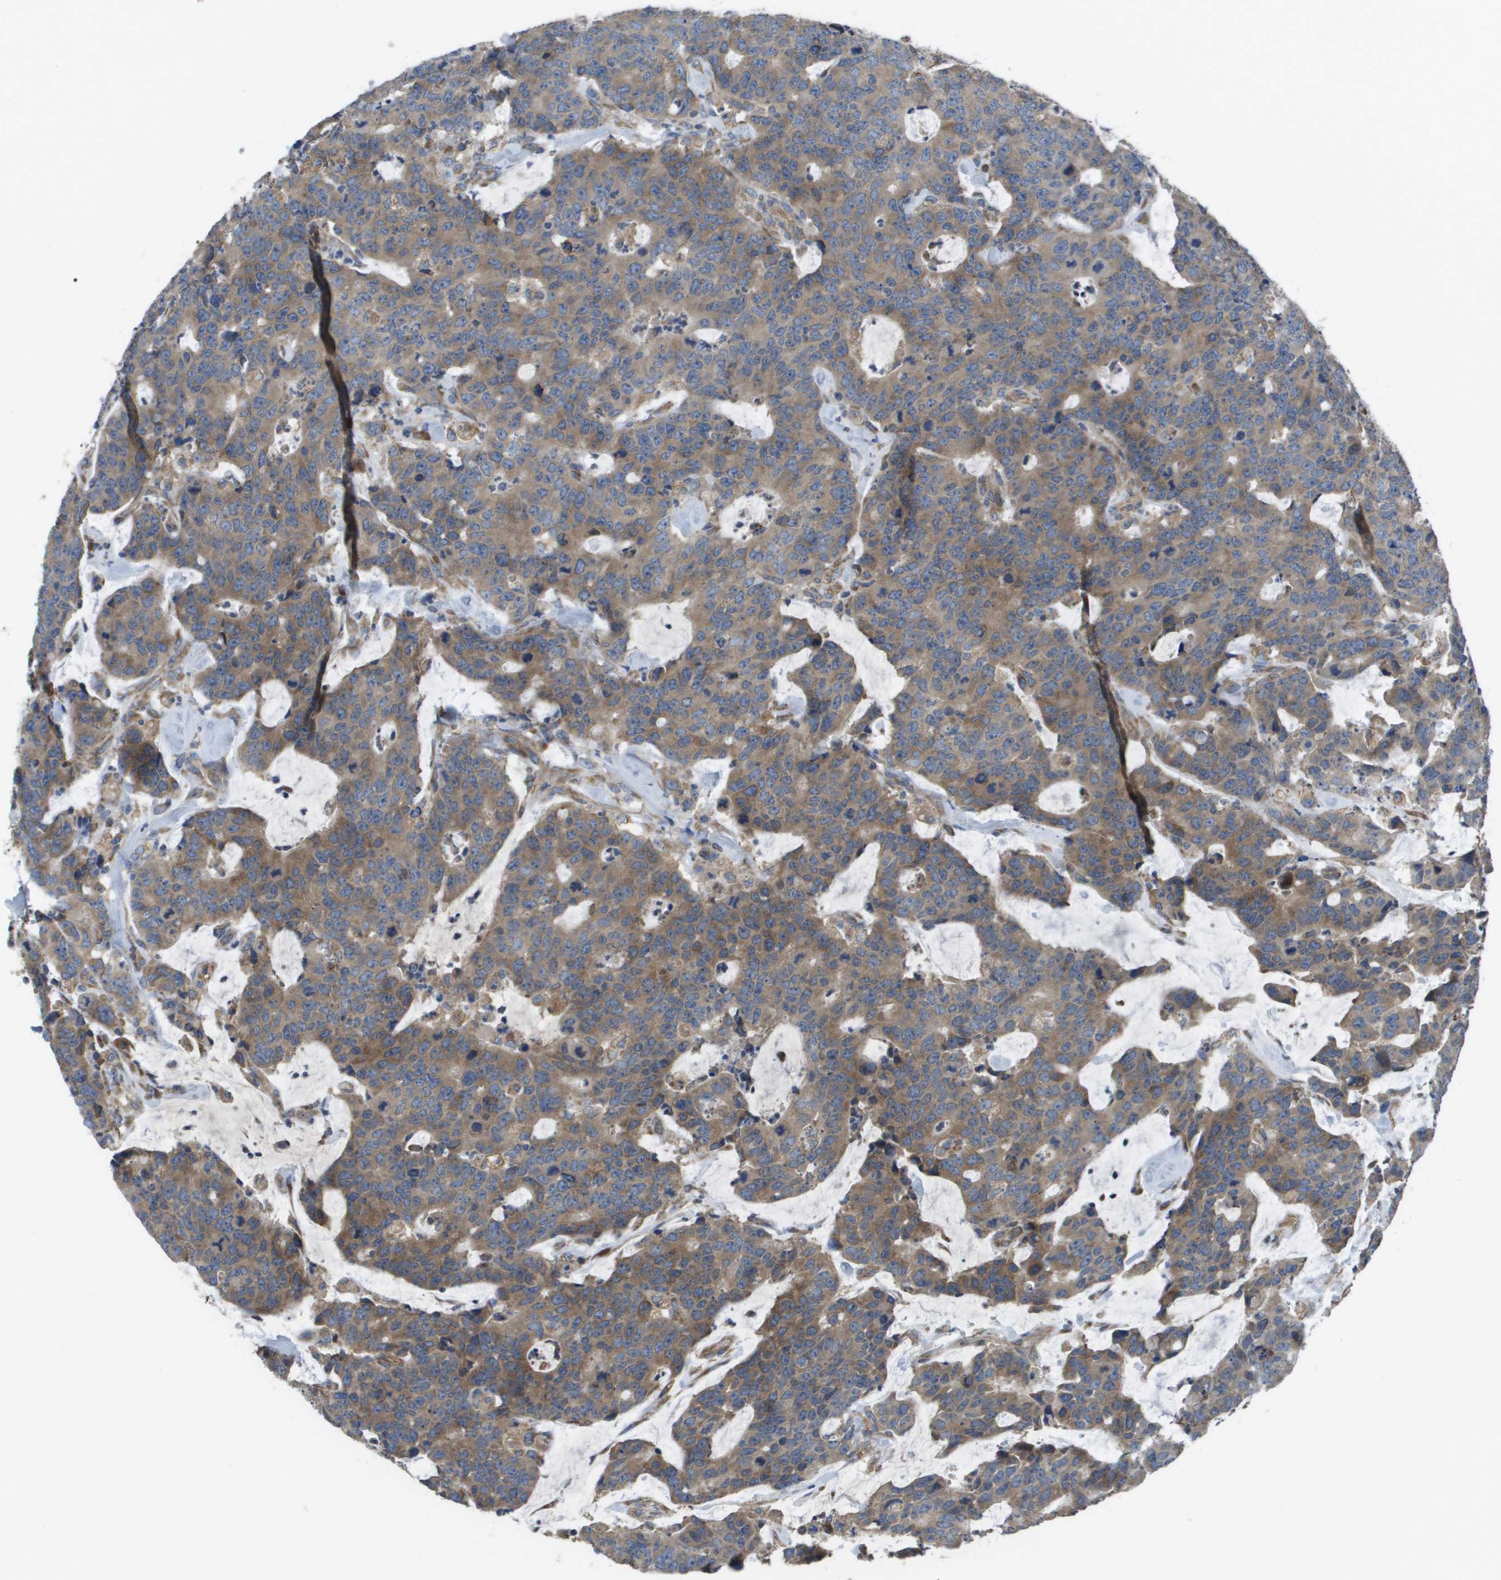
{"staining": {"intensity": "moderate", "quantity": ">75%", "location": "cytoplasmic/membranous"}, "tissue": "colorectal cancer", "cell_type": "Tumor cells", "image_type": "cancer", "snomed": [{"axis": "morphology", "description": "Adenocarcinoma, NOS"}, {"axis": "topography", "description": "Colon"}], "caption": "Immunohistochemical staining of adenocarcinoma (colorectal) displays medium levels of moderate cytoplasmic/membranous protein positivity in approximately >75% of tumor cells.", "gene": "CLCN2", "patient": {"sex": "female", "age": 86}}